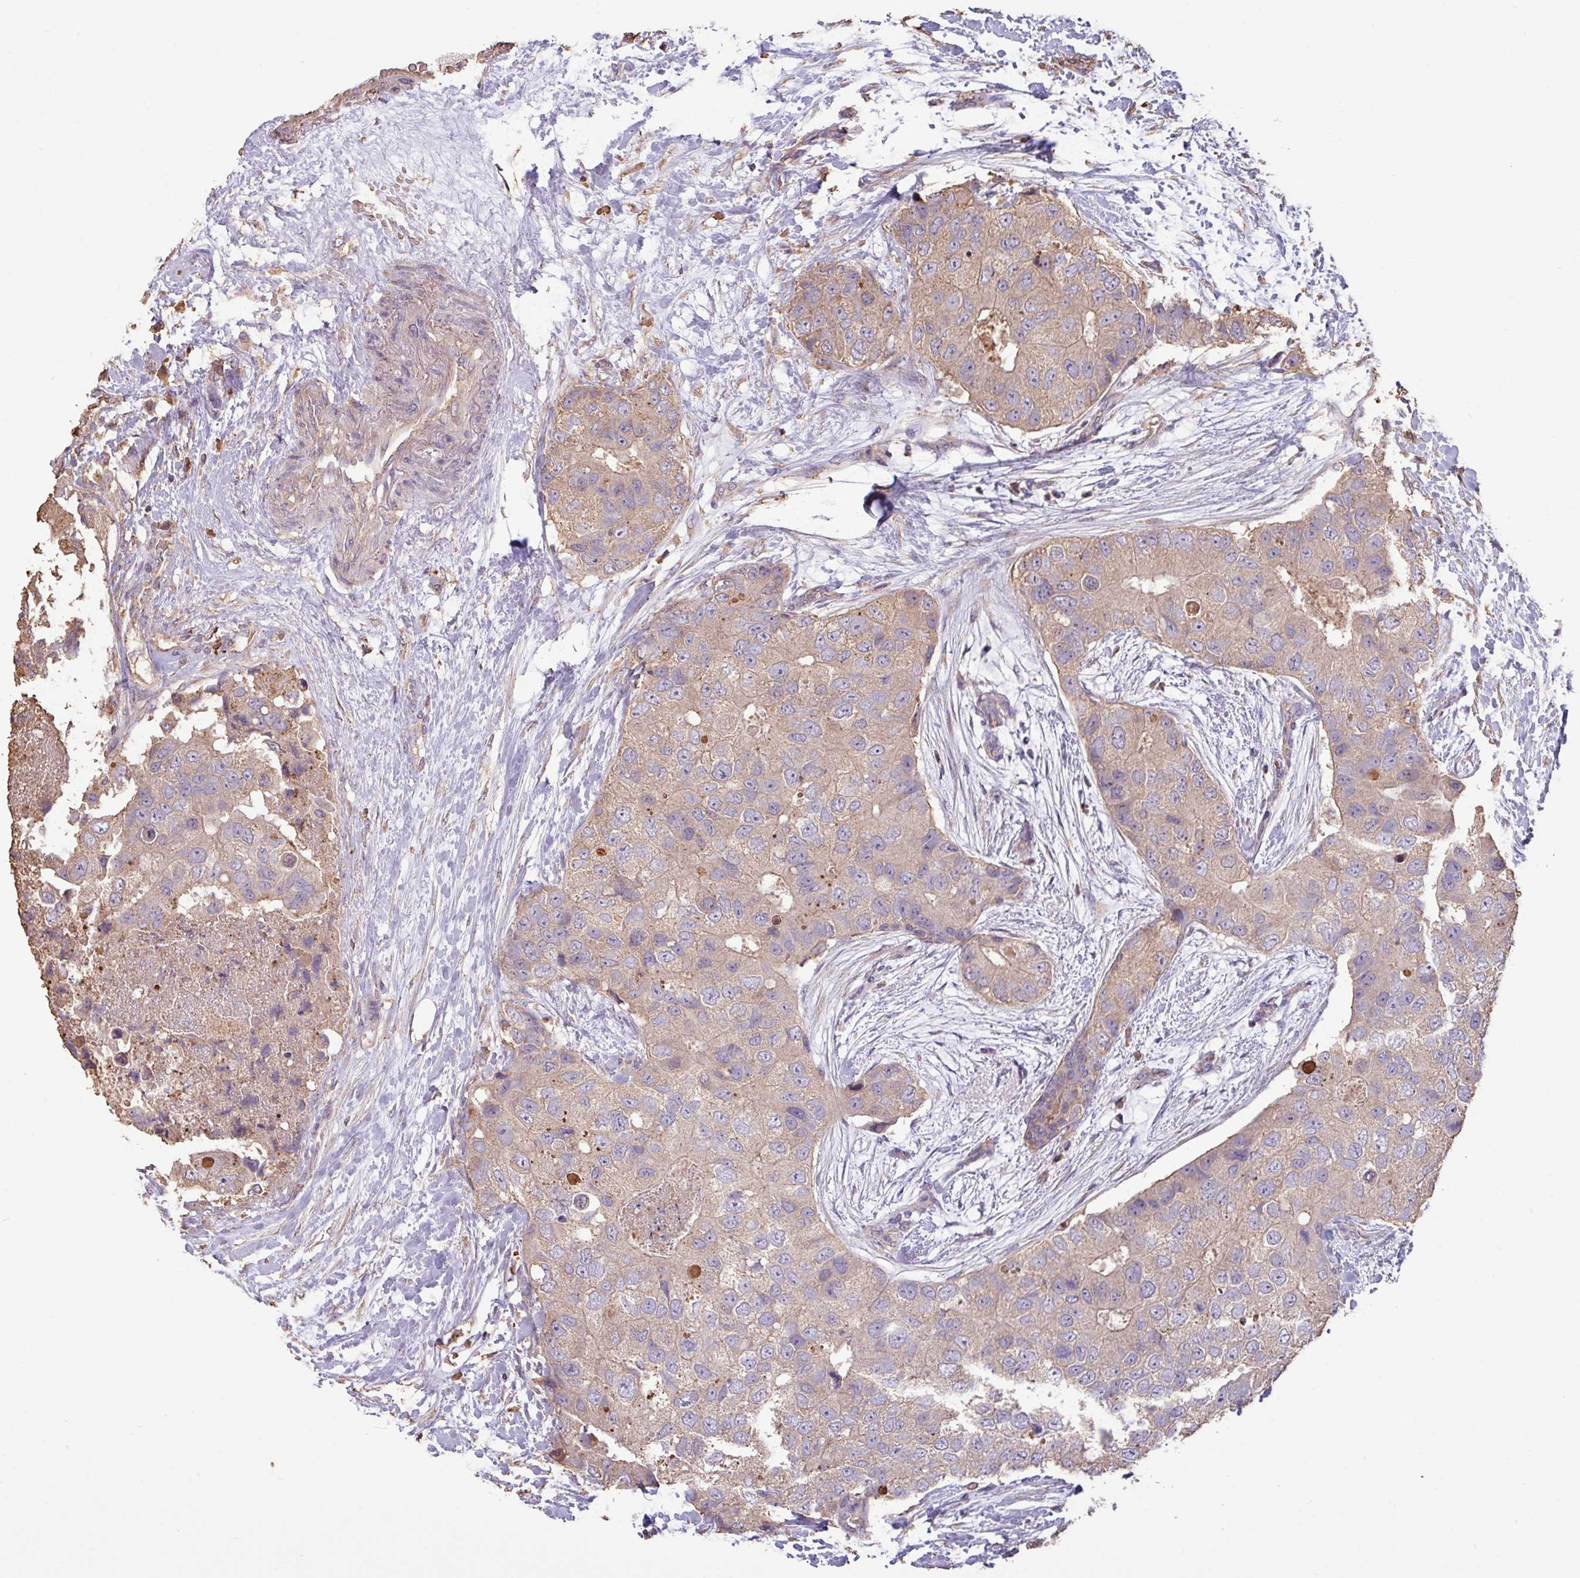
{"staining": {"intensity": "weak", "quantity": "<25%", "location": "cytoplasmic/membranous"}, "tissue": "breast cancer", "cell_type": "Tumor cells", "image_type": "cancer", "snomed": [{"axis": "morphology", "description": "Duct carcinoma"}, {"axis": "topography", "description": "Breast"}], "caption": "This is an immunohistochemistry (IHC) micrograph of intraductal carcinoma (breast). There is no expression in tumor cells.", "gene": "CAMK2B", "patient": {"sex": "female", "age": 62}}